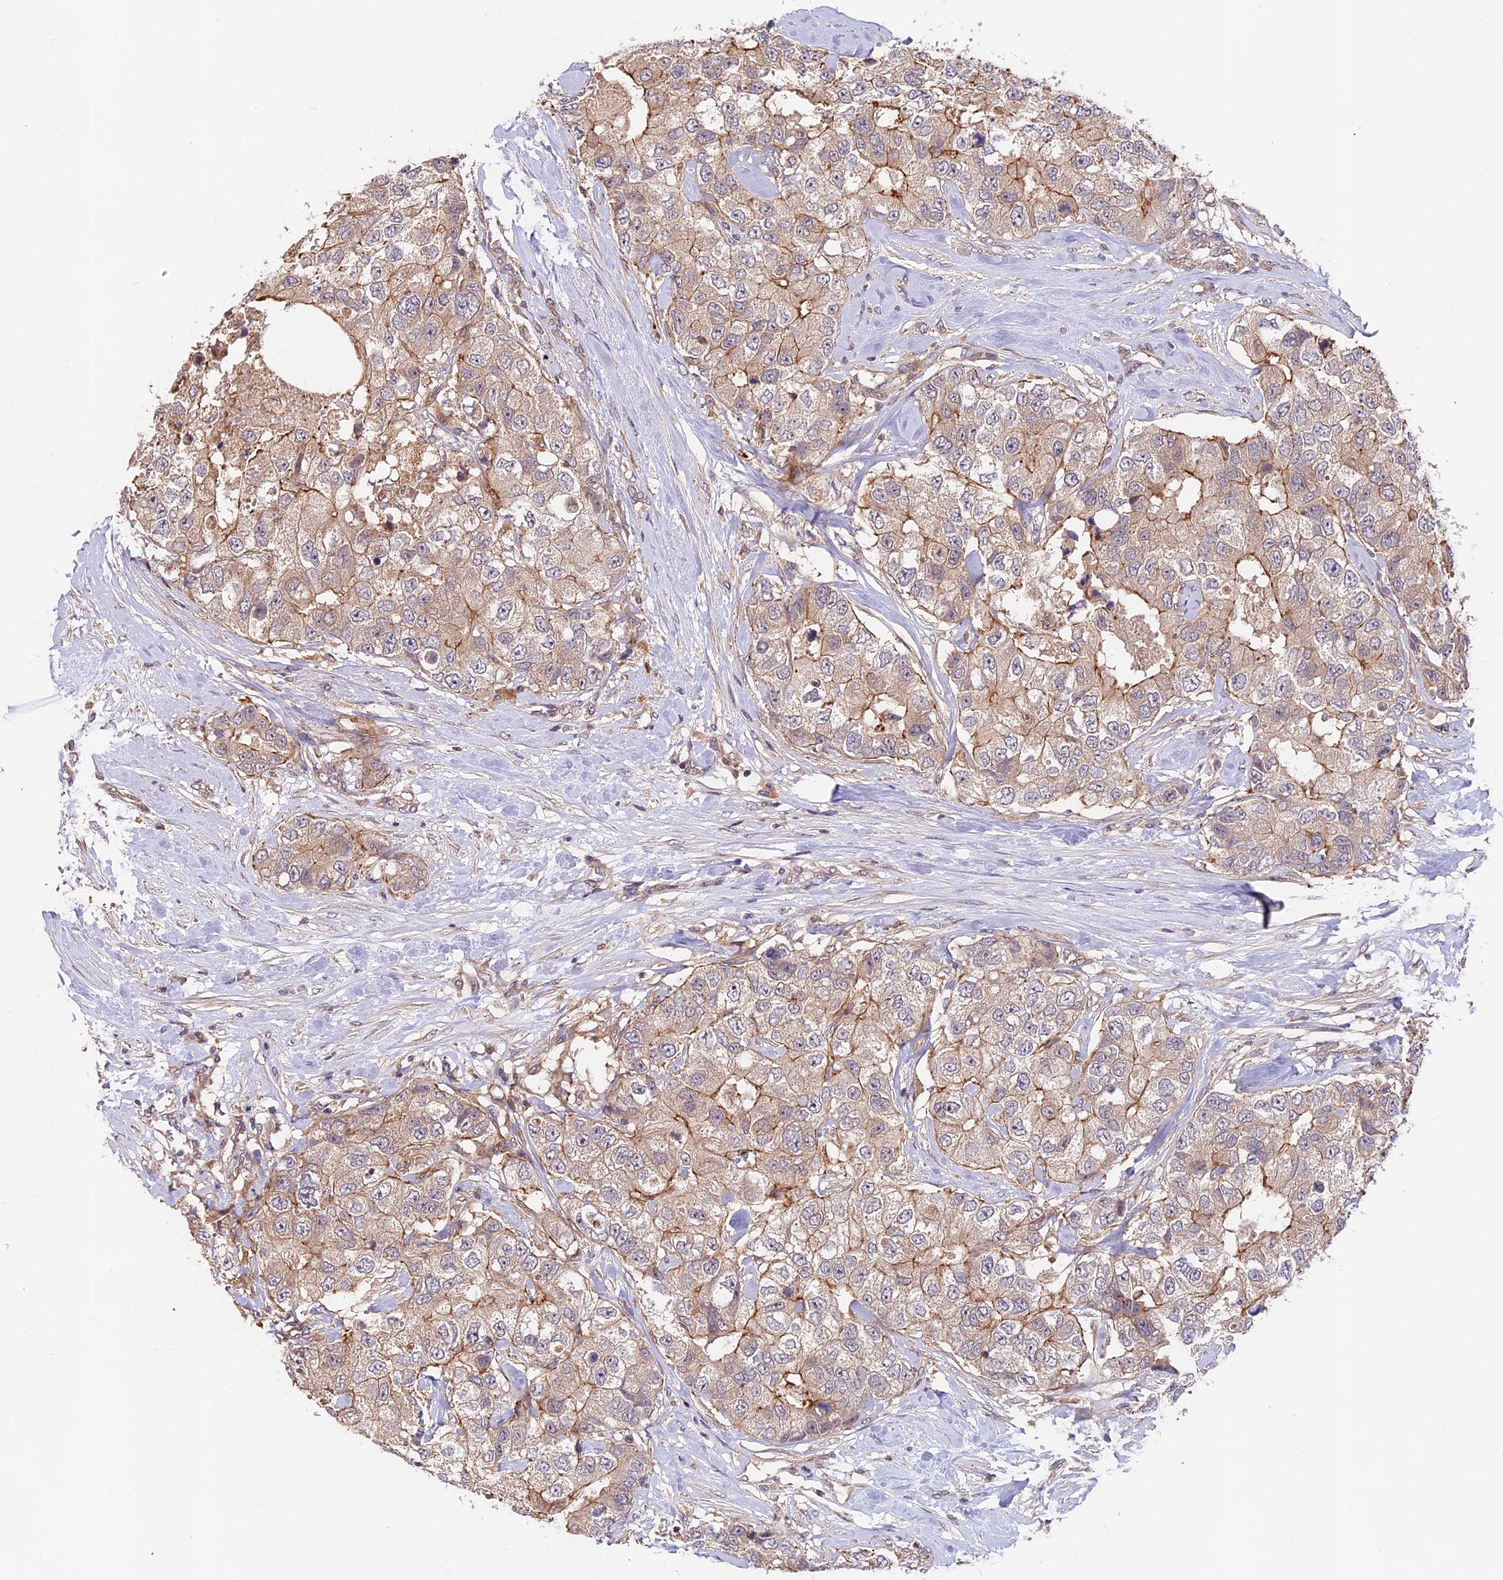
{"staining": {"intensity": "moderate", "quantity": "<25%", "location": "cytoplasmic/membranous"}, "tissue": "breast cancer", "cell_type": "Tumor cells", "image_type": "cancer", "snomed": [{"axis": "morphology", "description": "Duct carcinoma"}, {"axis": "topography", "description": "Breast"}], "caption": "About <25% of tumor cells in human breast cancer show moderate cytoplasmic/membranous protein staining as visualized by brown immunohistochemical staining.", "gene": "CACNA1H", "patient": {"sex": "female", "age": 62}}